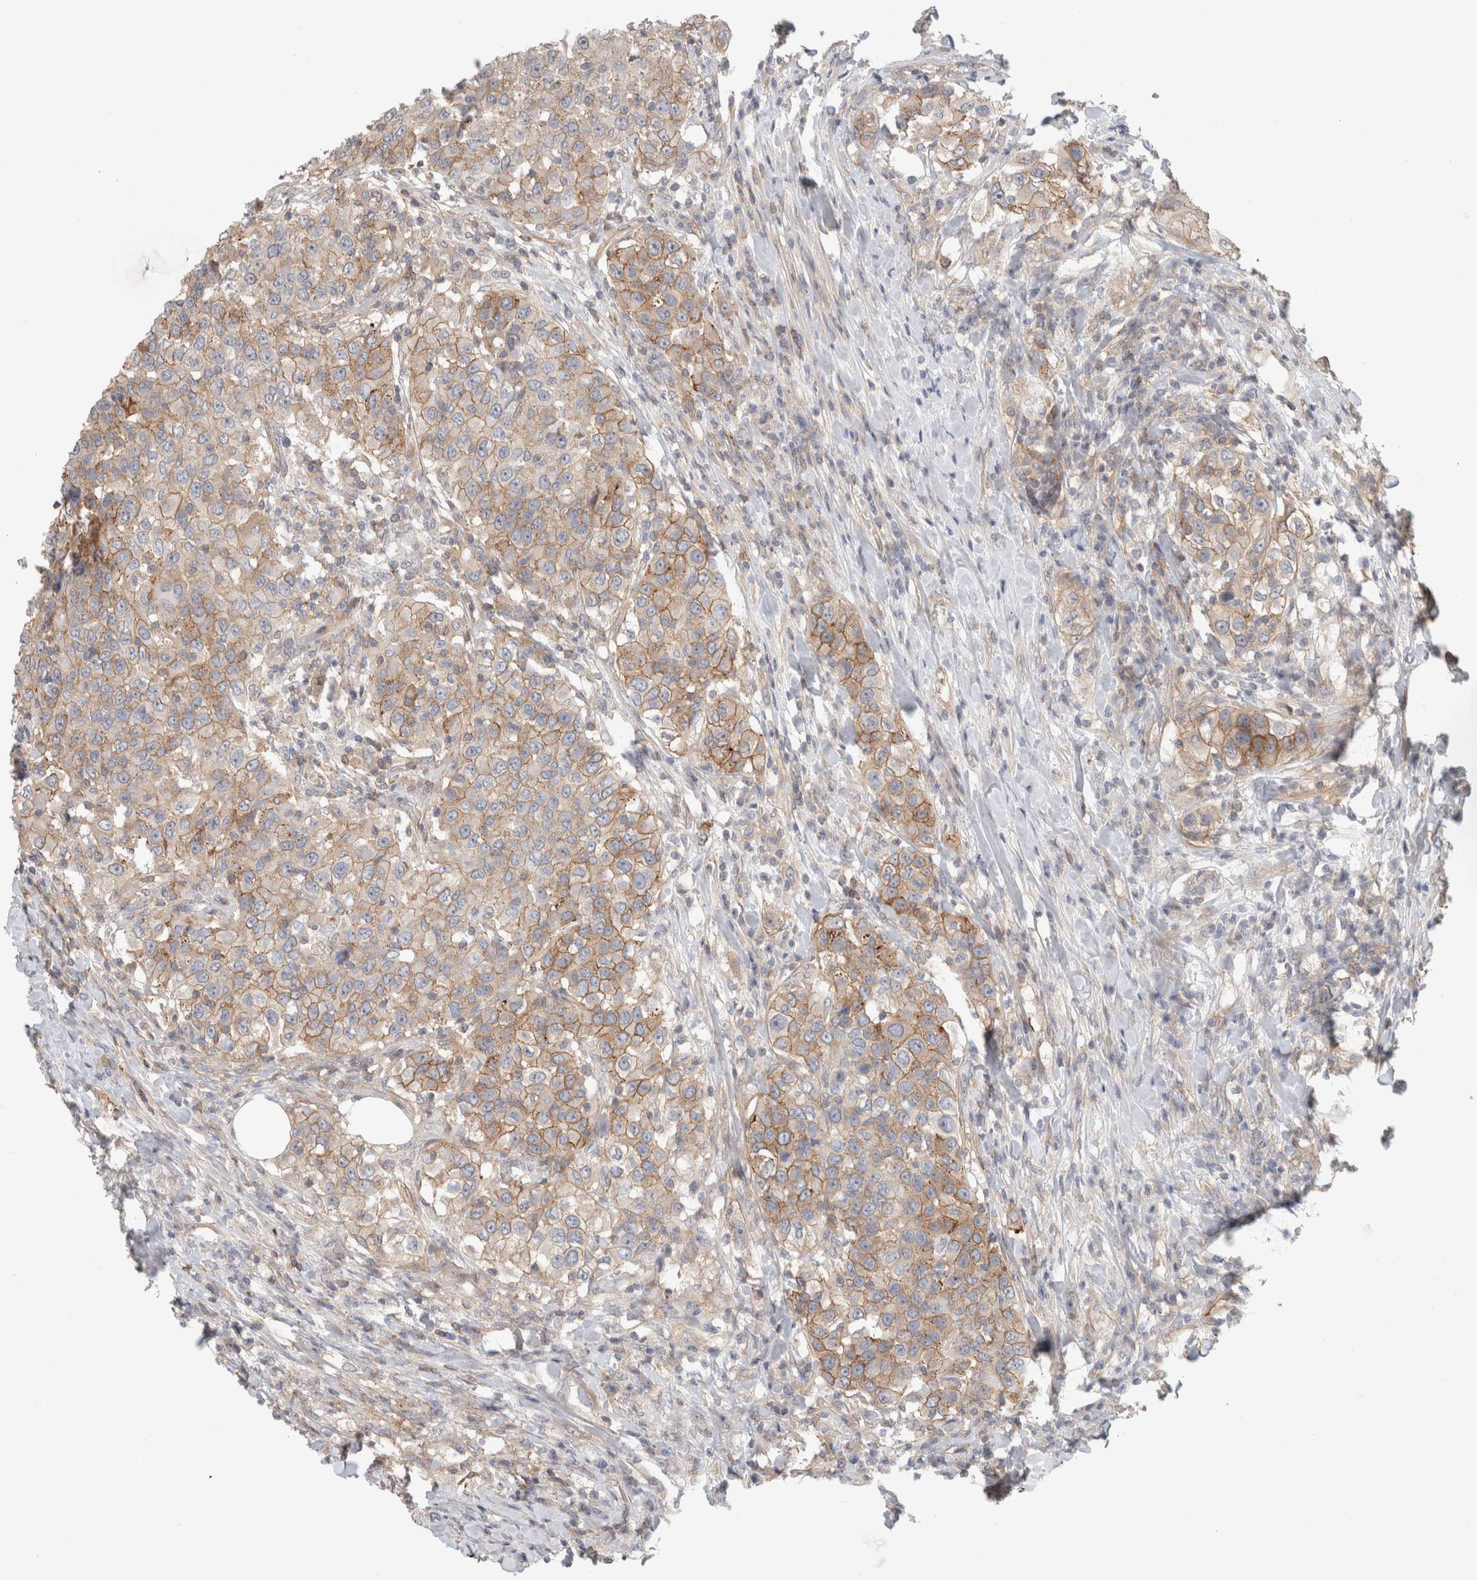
{"staining": {"intensity": "moderate", "quantity": "25%-75%", "location": "cytoplasmic/membranous"}, "tissue": "urothelial cancer", "cell_type": "Tumor cells", "image_type": "cancer", "snomed": [{"axis": "morphology", "description": "Urothelial carcinoma, High grade"}, {"axis": "topography", "description": "Urinary bladder"}], "caption": "Immunohistochemical staining of urothelial cancer displays medium levels of moderate cytoplasmic/membranous protein expression in approximately 25%-75% of tumor cells.", "gene": "RASAL2", "patient": {"sex": "female", "age": 80}}